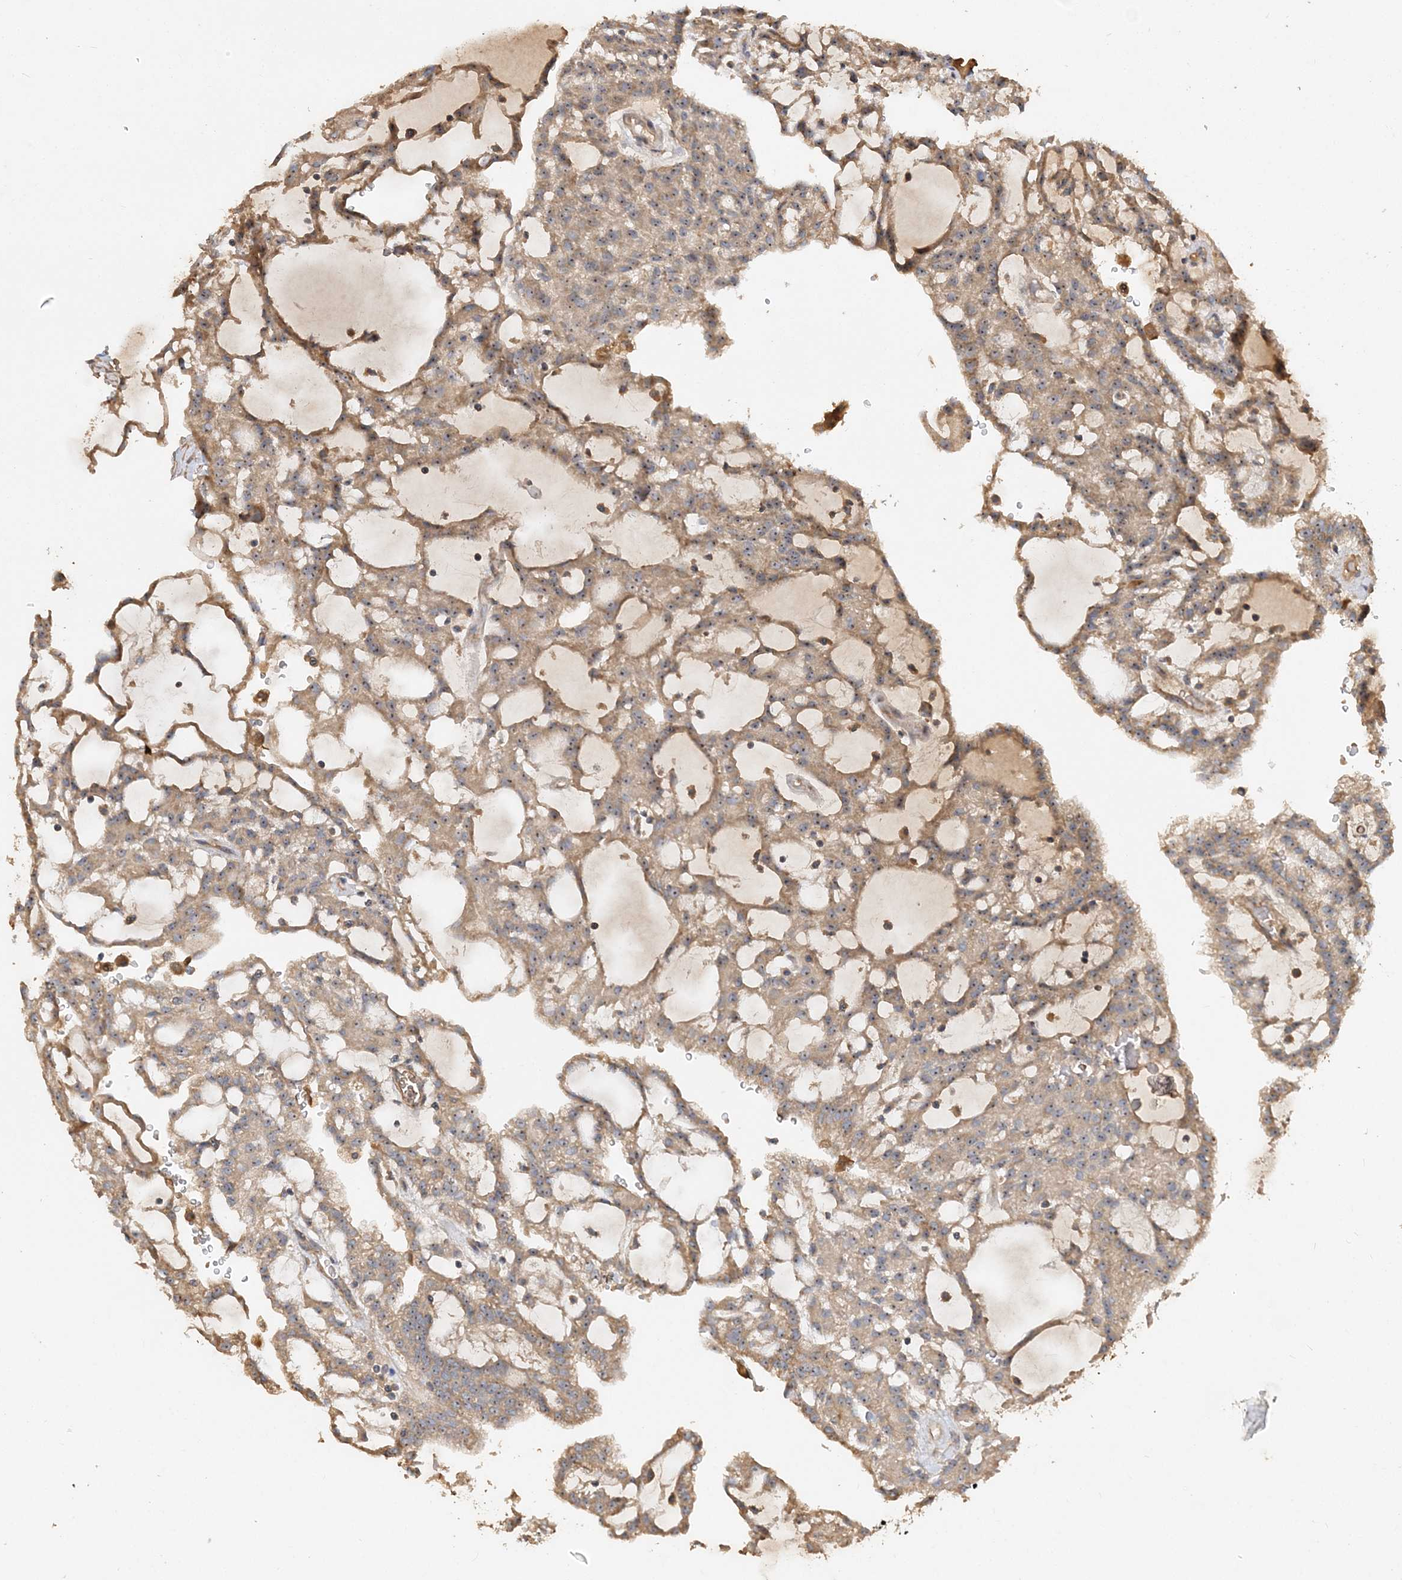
{"staining": {"intensity": "moderate", "quantity": ">75%", "location": "cytoplasmic/membranous,nuclear"}, "tissue": "renal cancer", "cell_type": "Tumor cells", "image_type": "cancer", "snomed": [{"axis": "morphology", "description": "Adenocarcinoma, NOS"}, {"axis": "topography", "description": "Kidney"}], "caption": "High-power microscopy captured an IHC histopathology image of renal adenocarcinoma, revealing moderate cytoplasmic/membranous and nuclear expression in about >75% of tumor cells.", "gene": "GRINA", "patient": {"sex": "male", "age": 63}}